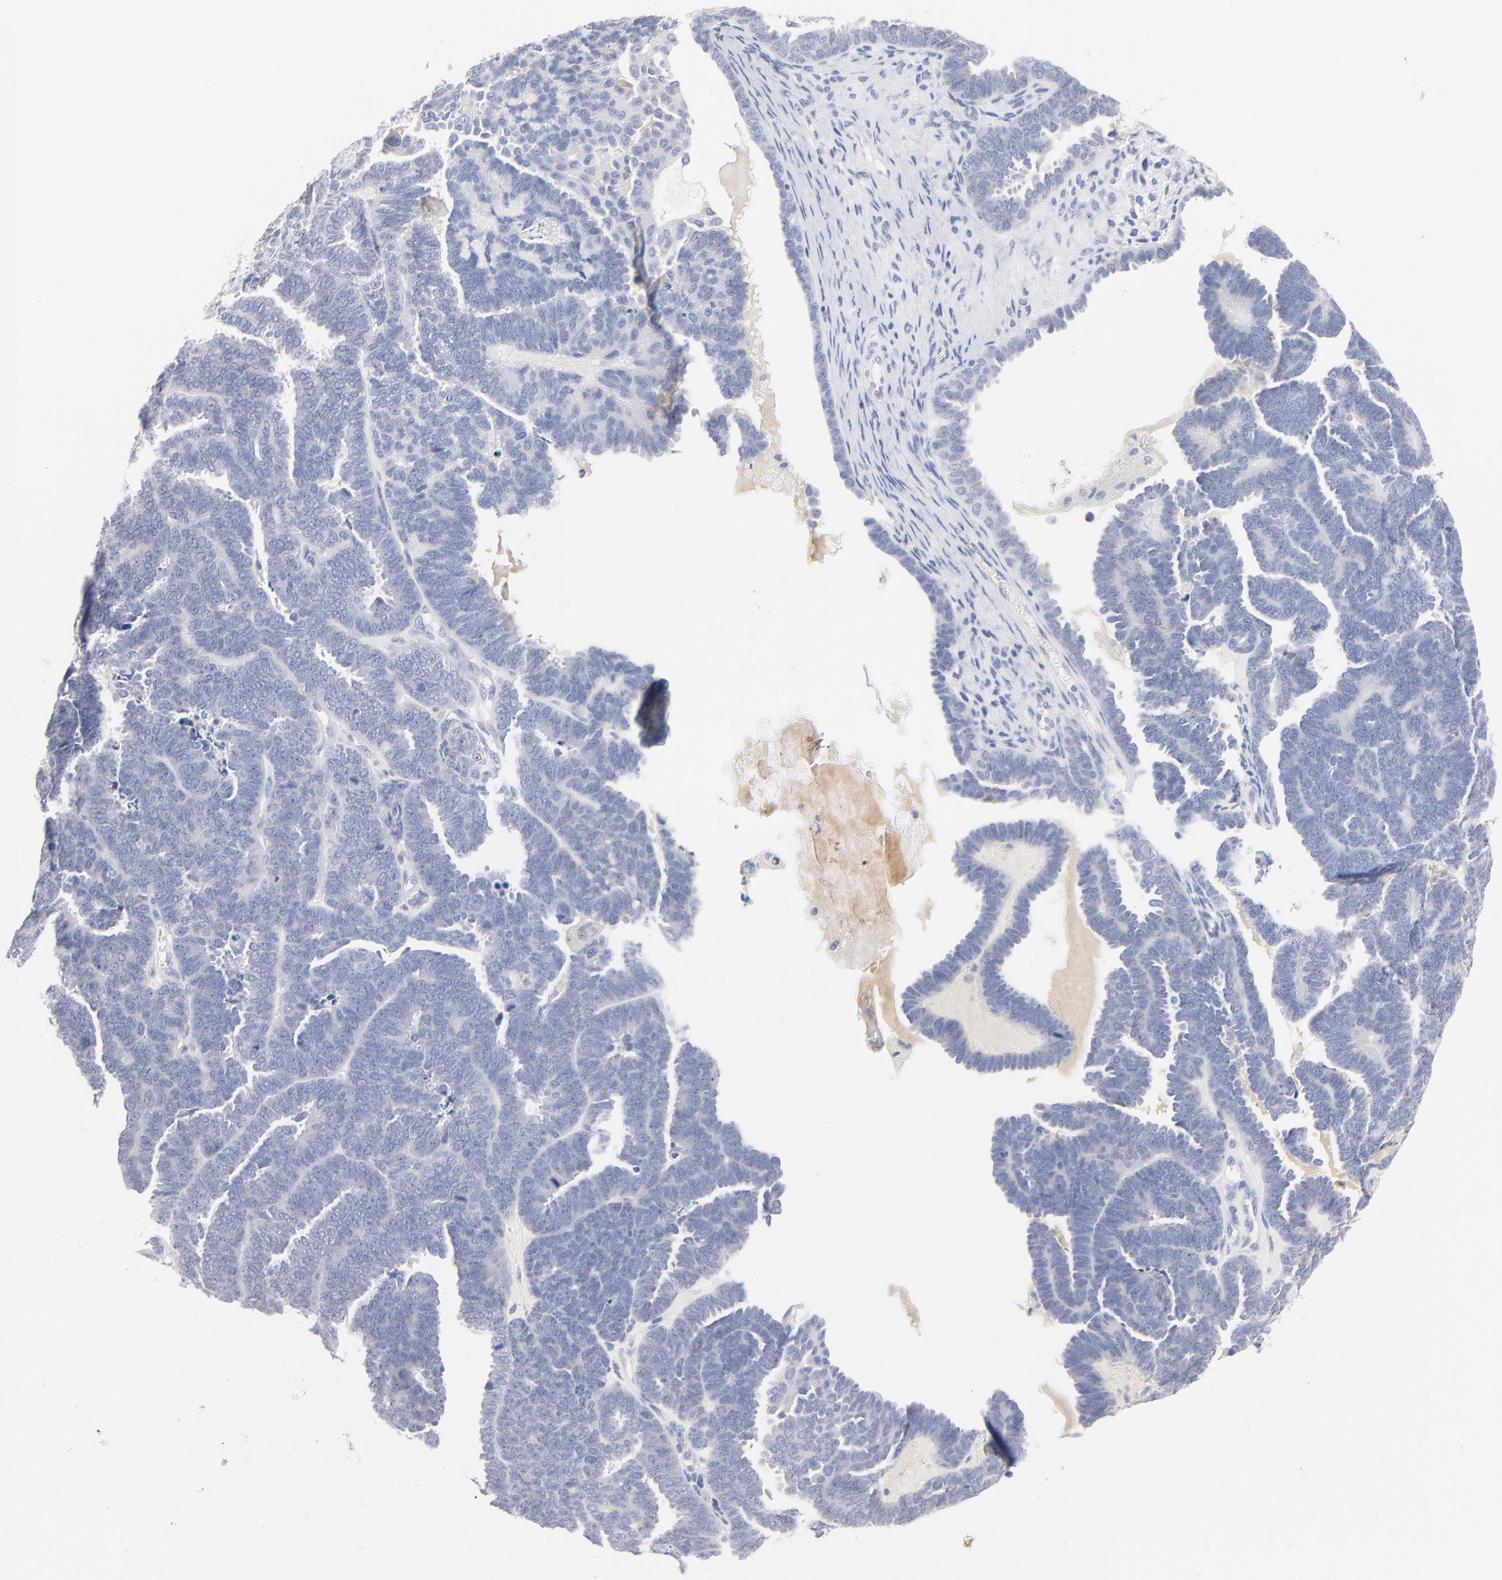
{"staining": {"intensity": "negative", "quantity": "none", "location": "none"}, "tissue": "endometrial cancer", "cell_type": "Tumor cells", "image_type": "cancer", "snomed": [{"axis": "morphology", "description": "Neoplasm, malignant, NOS"}, {"axis": "topography", "description": "Endometrium"}], "caption": "This is an immunohistochemistry micrograph of human endometrial cancer. There is no staining in tumor cells.", "gene": "F12", "patient": {"sex": "female", "age": 74}}